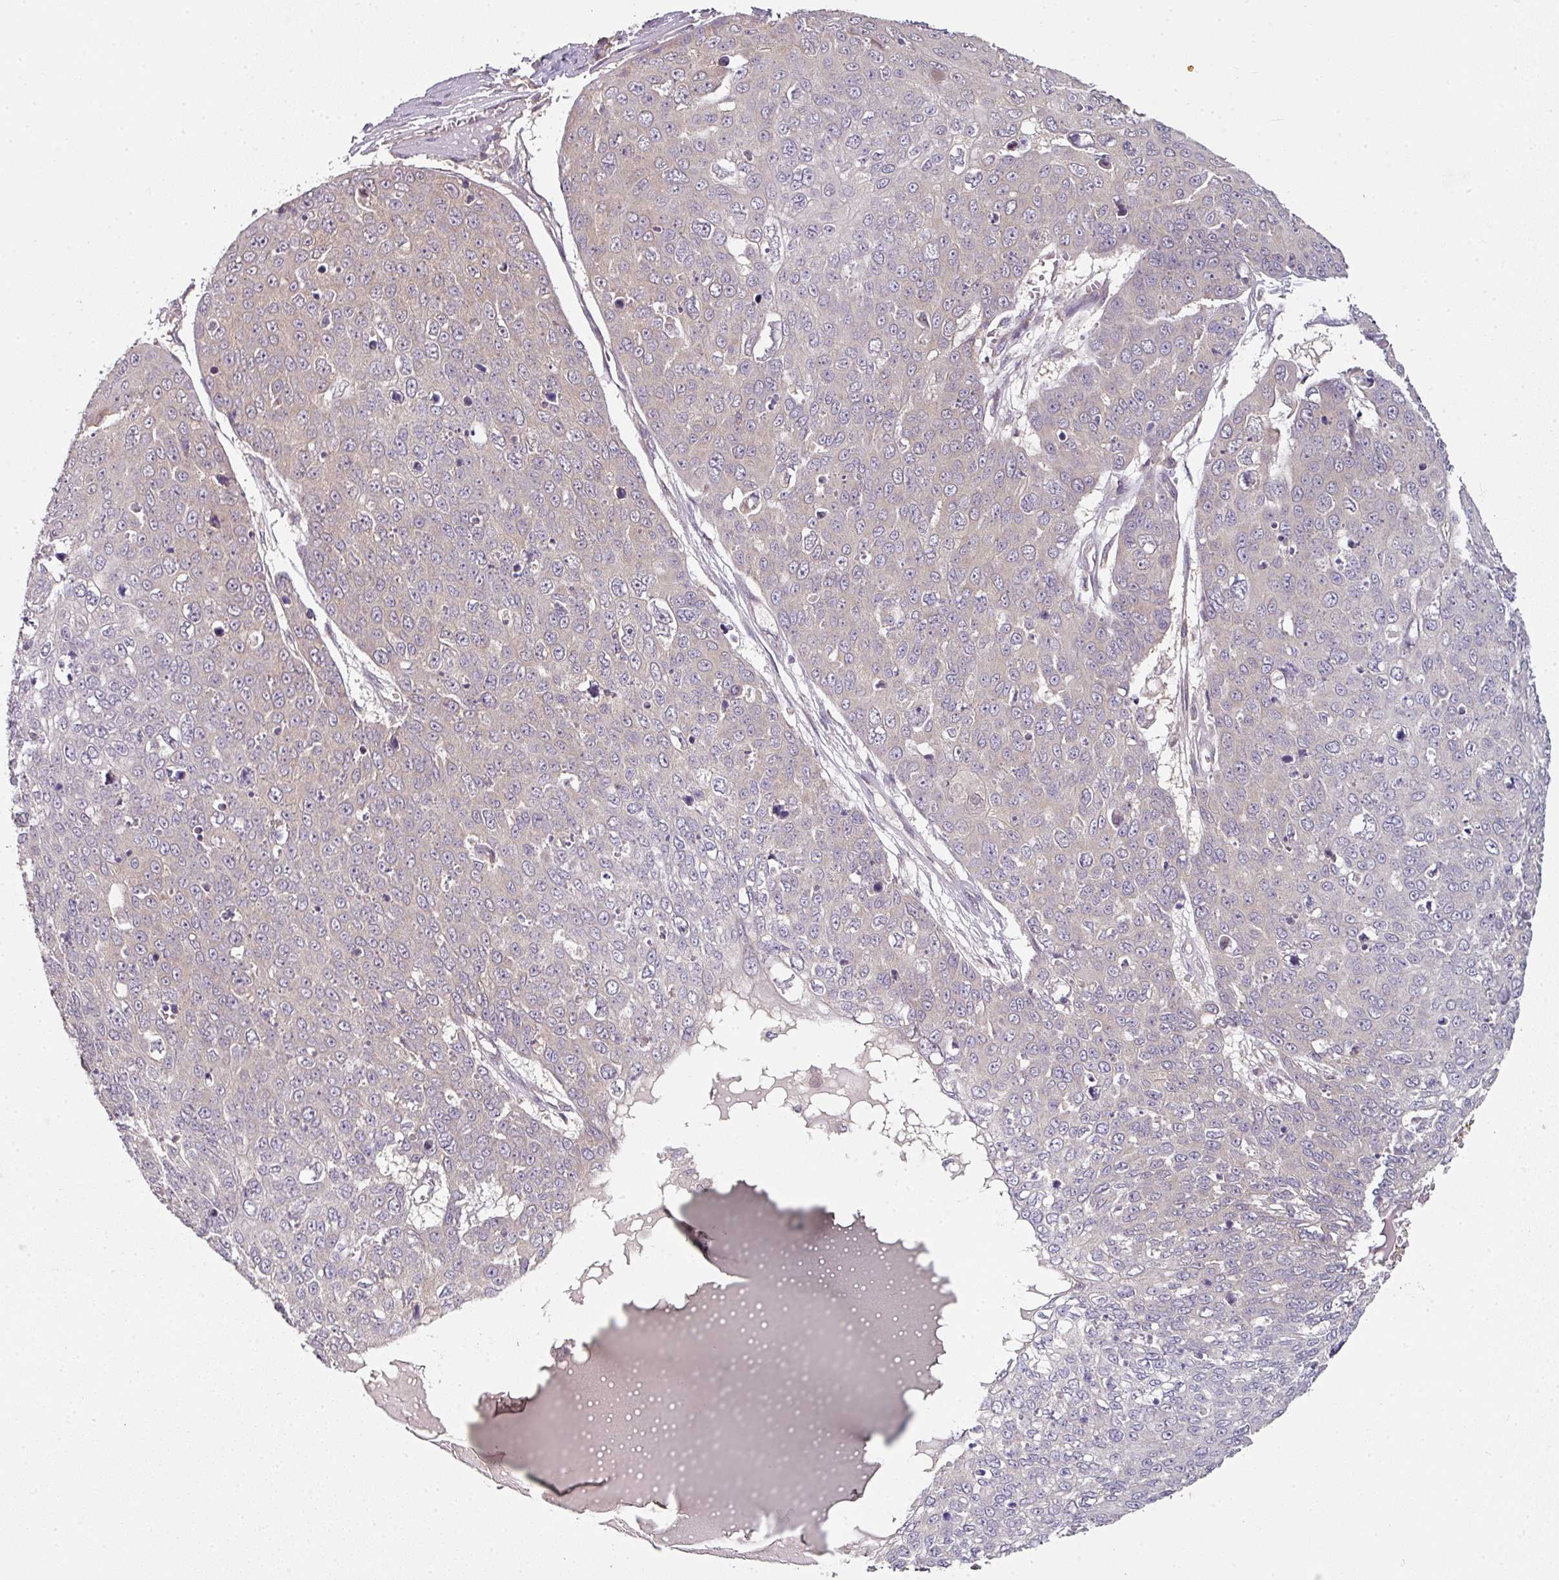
{"staining": {"intensity": "weak", "quantity": "<25%", "location": "cytoplasmic/membranous"}, "tissue": "skin cancer", "cell_type": "Tumor cells", "image_type": "cancer", "snomed": [{"axis": "morphology", "description": "Squamous cell carcinoma, NOS"}, {"axis": "topography", "description": "Skin"}], "caption": "Immunohistochemistry (IHC) of human squamous cell carcinoma (skin) demonstrates no staining in tumor cells.", "gene": "MAP2K2", "patient": {"sex": "male", "age": 71}}